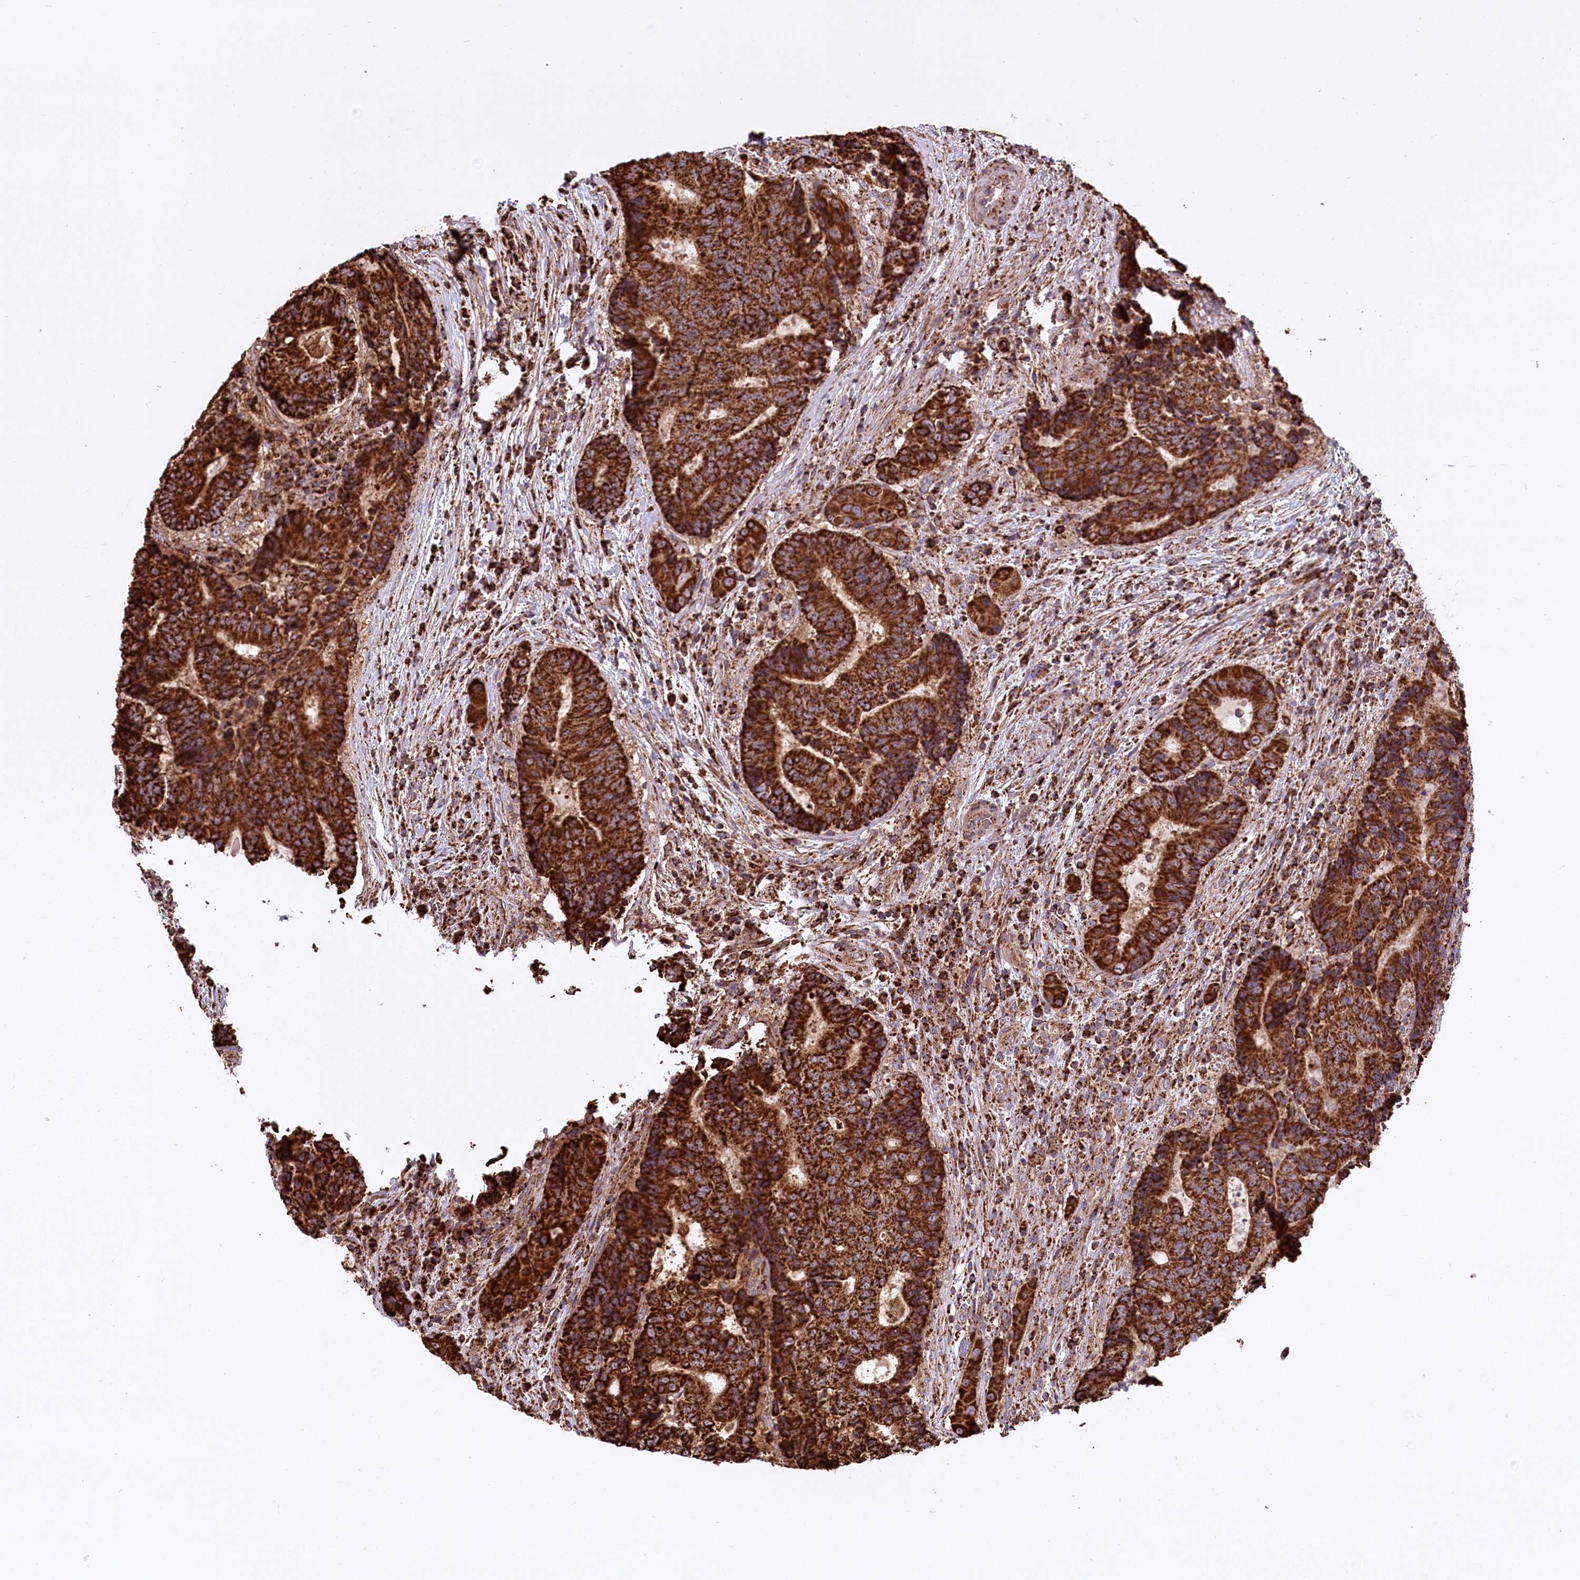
{"staining": {"intensity": "strong", "quantity": ">75%", "location": "cytoplasmic/membranous"}, "tissue": "colorectal cancer", "cell_type": "Tumor cells", "image_type": "cancer", "snomed": [{"axis": "morphology", "description": "Adenocarcinoma, NOS"}, {"axis": "topography", "description": "Rectum"}], "caption": "Immunohistochemical staining of human colorectal cancer exhibits high levels of strong cytoplasmic/membranous positivity in approximately >75% of tumor cells.", "gene": "CARD19", "patient": {"sex": "male", "age": 69}}